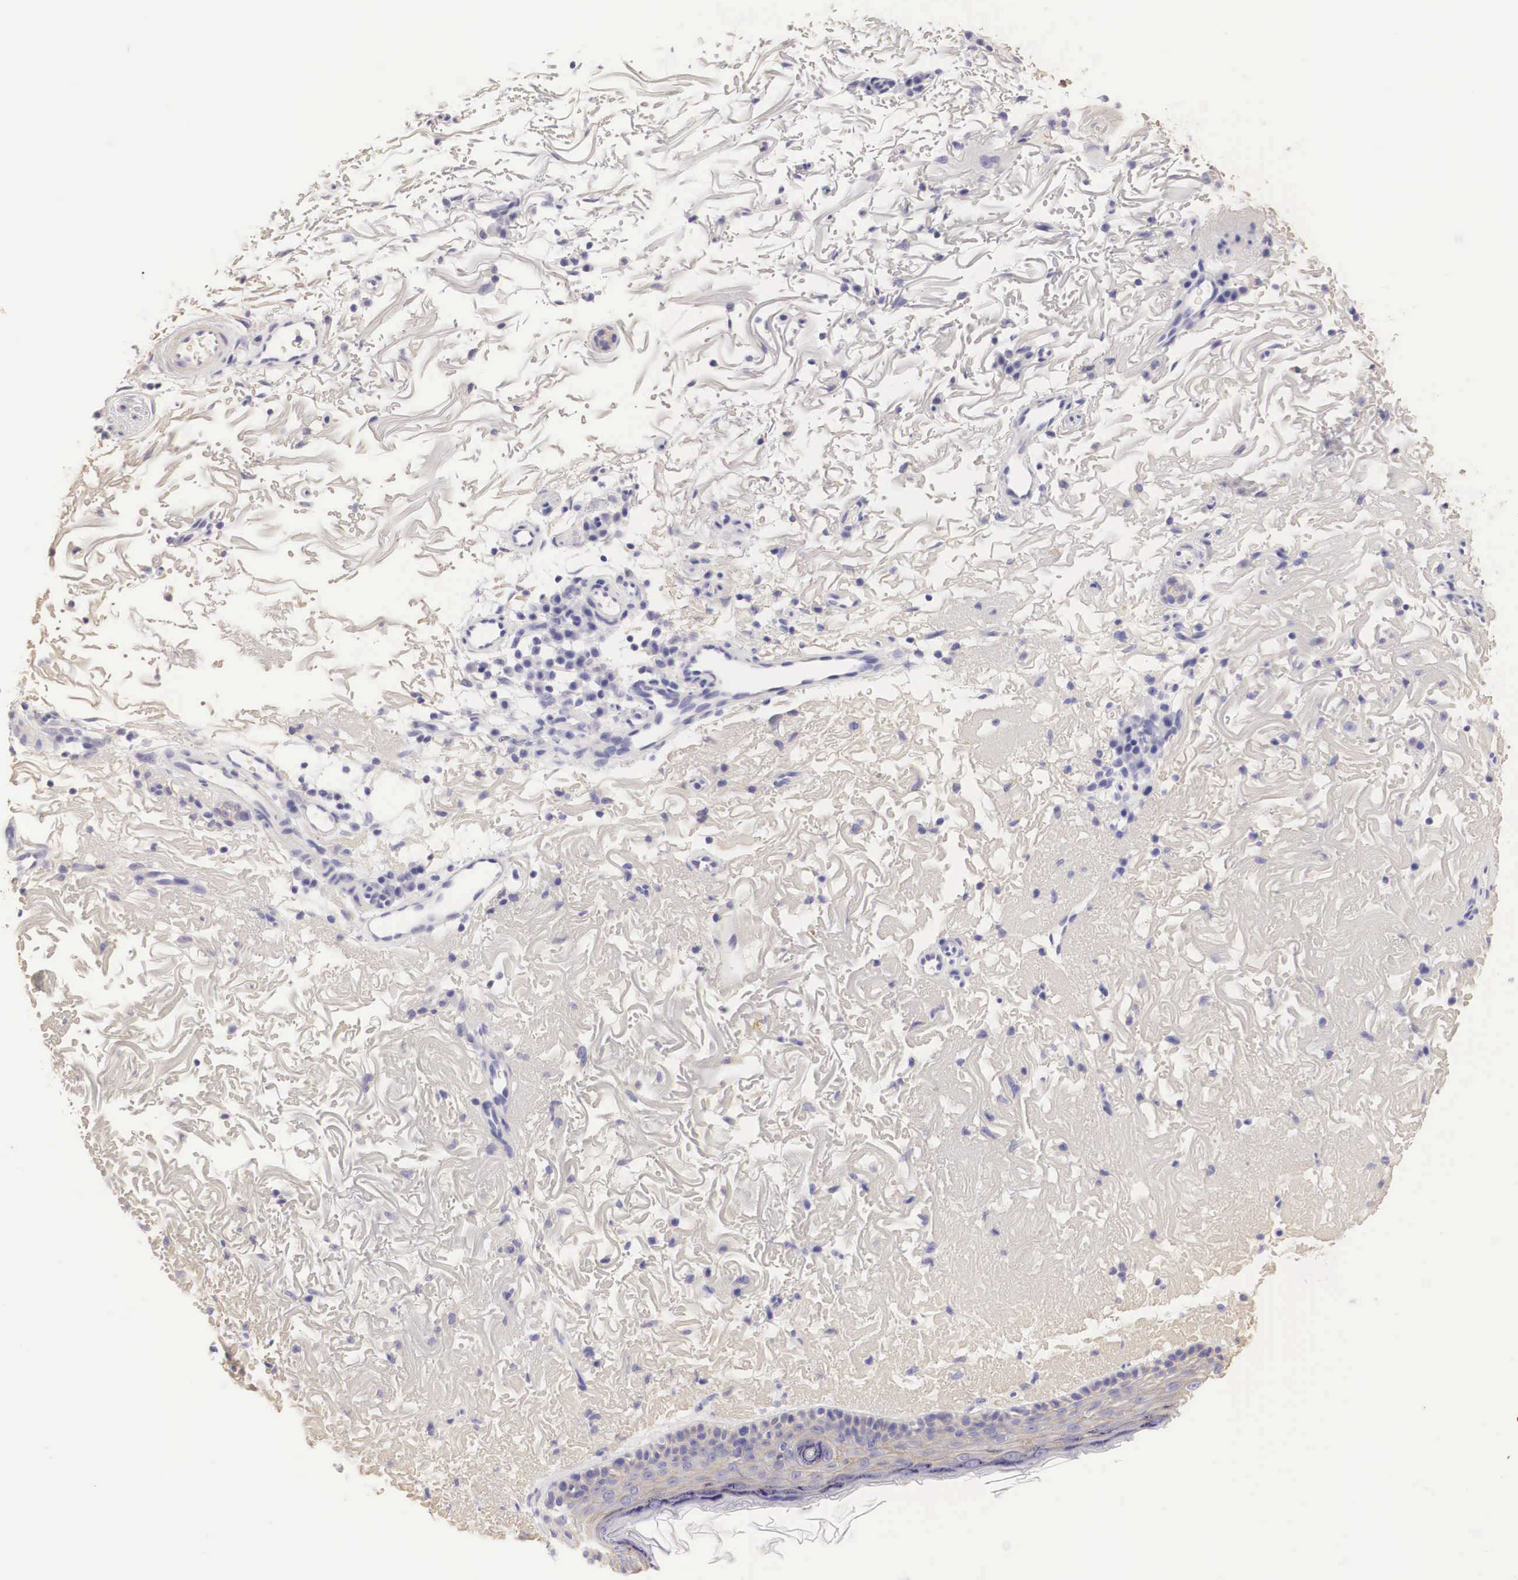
{"staining": {"intensity": "negative", "quantity": "none", "location": "none"}, "tissue": "skin", "cell_type": "Fibroblasts", "image_type": "normal", "snomed": [{"axis": "morphology", "description": "Normal tissue, NOS"}, {"axis": "topography", "description": "Skin"}], "caption": "IHC of benign skin exhibits no positivity in fibroblasts. (Stains: DAB (3,3'-diaminobenzidine) IHC with hematoxylin counter stain, Microscopy: brightfield microscopy at high magnification).", "gene": "ERBB2", "patient": {"sex": "female", "age": 90}}